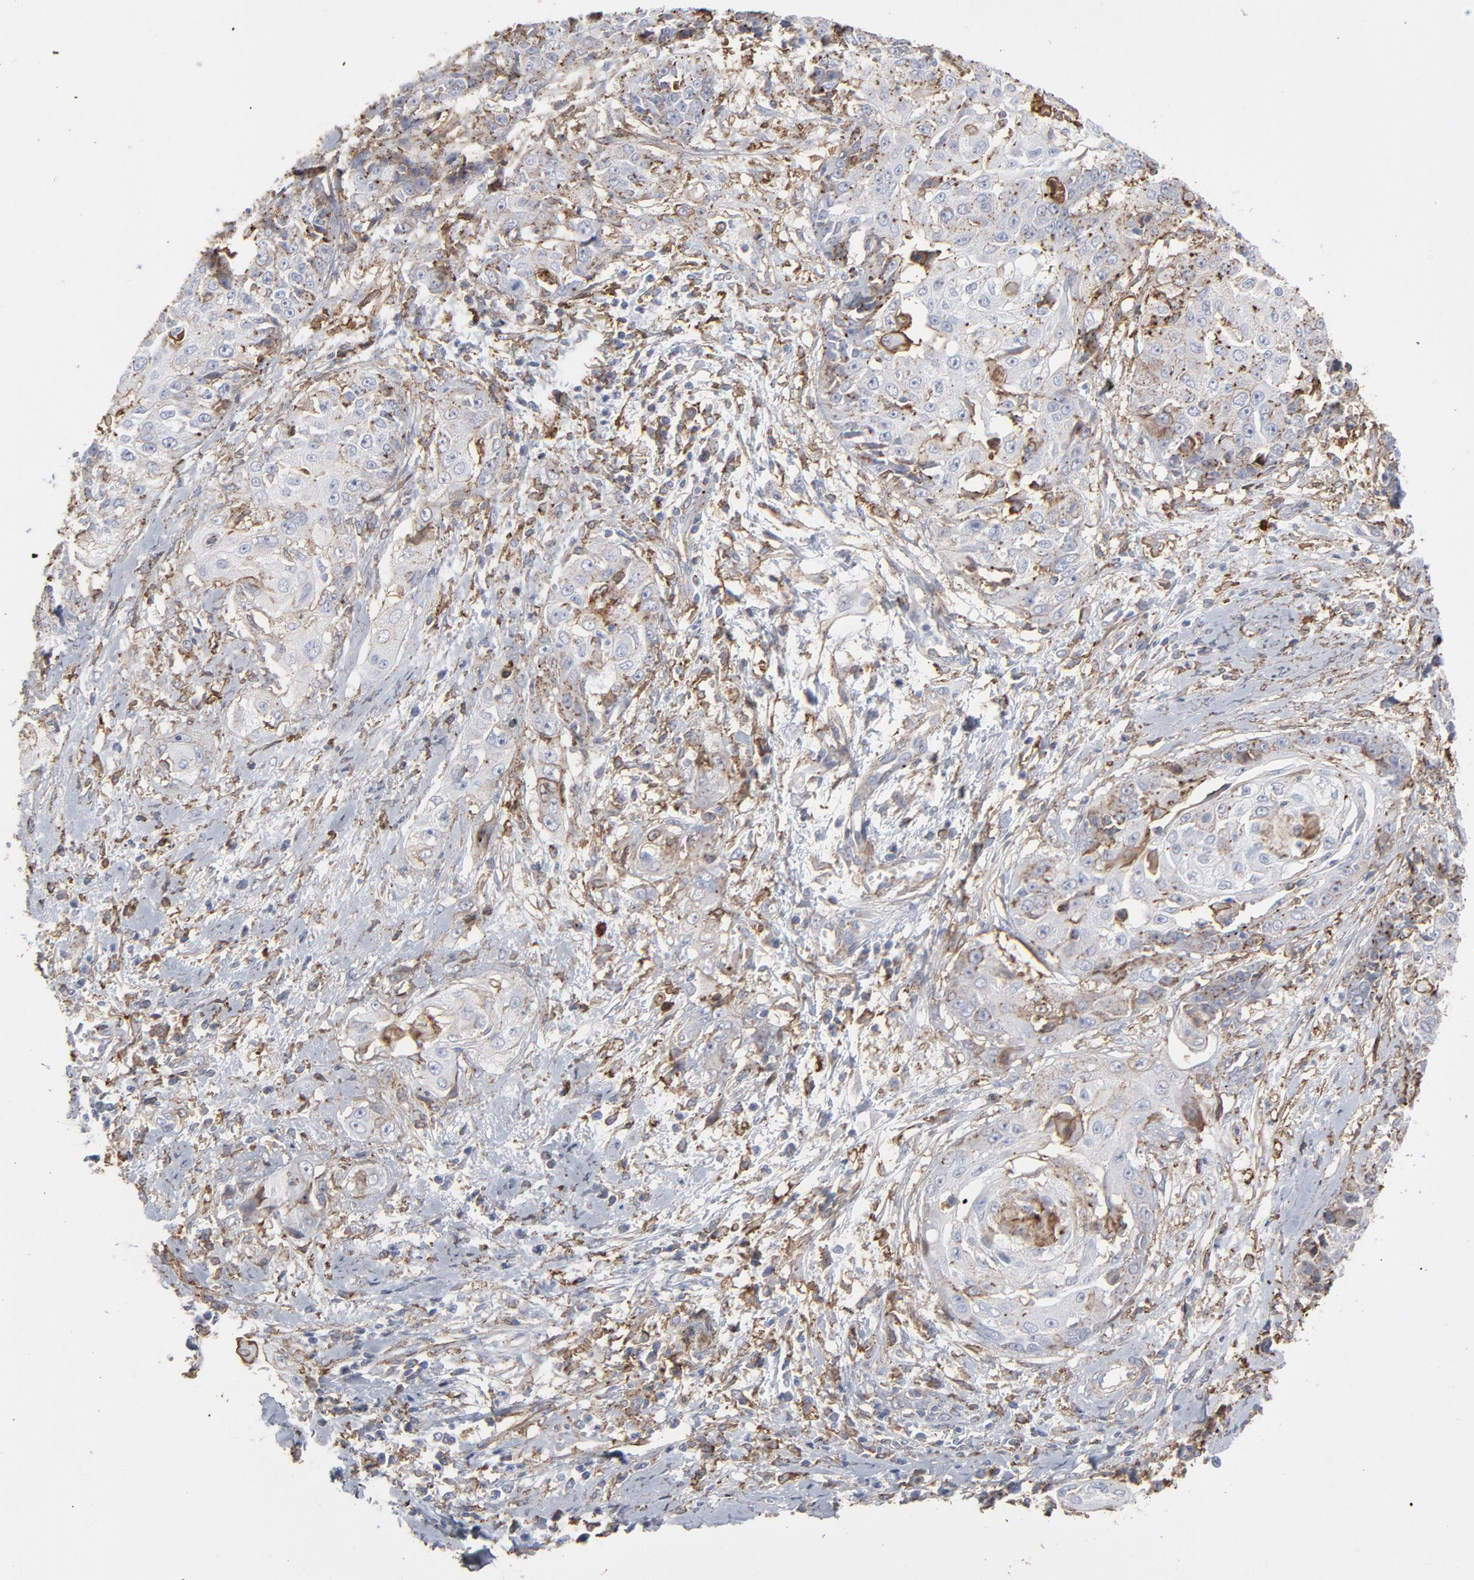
{"staining": {"intensity": "moderate", "quantity": "25%-75%", "location": "cytoplasmic/membranous"}, "tissue": "cervical cancer", "cell_type": "Tumor cells", "image_type": "cancer", "snomed": [{"axis": "morphology", "description": "Squamous cell carcinoma, NOS"}, {"axis": "topography", "description": "Cervix"}], "caption": "The histopathology image exhibits immunohistochemical staining of squamous cell carcinoma (cervical). There is moderate cytoplasmic/membranous staining is identified in about 25%-75% of tumor cells.", "gene": "ANXA5", "patient": {"sex": "female", "age": 64}}